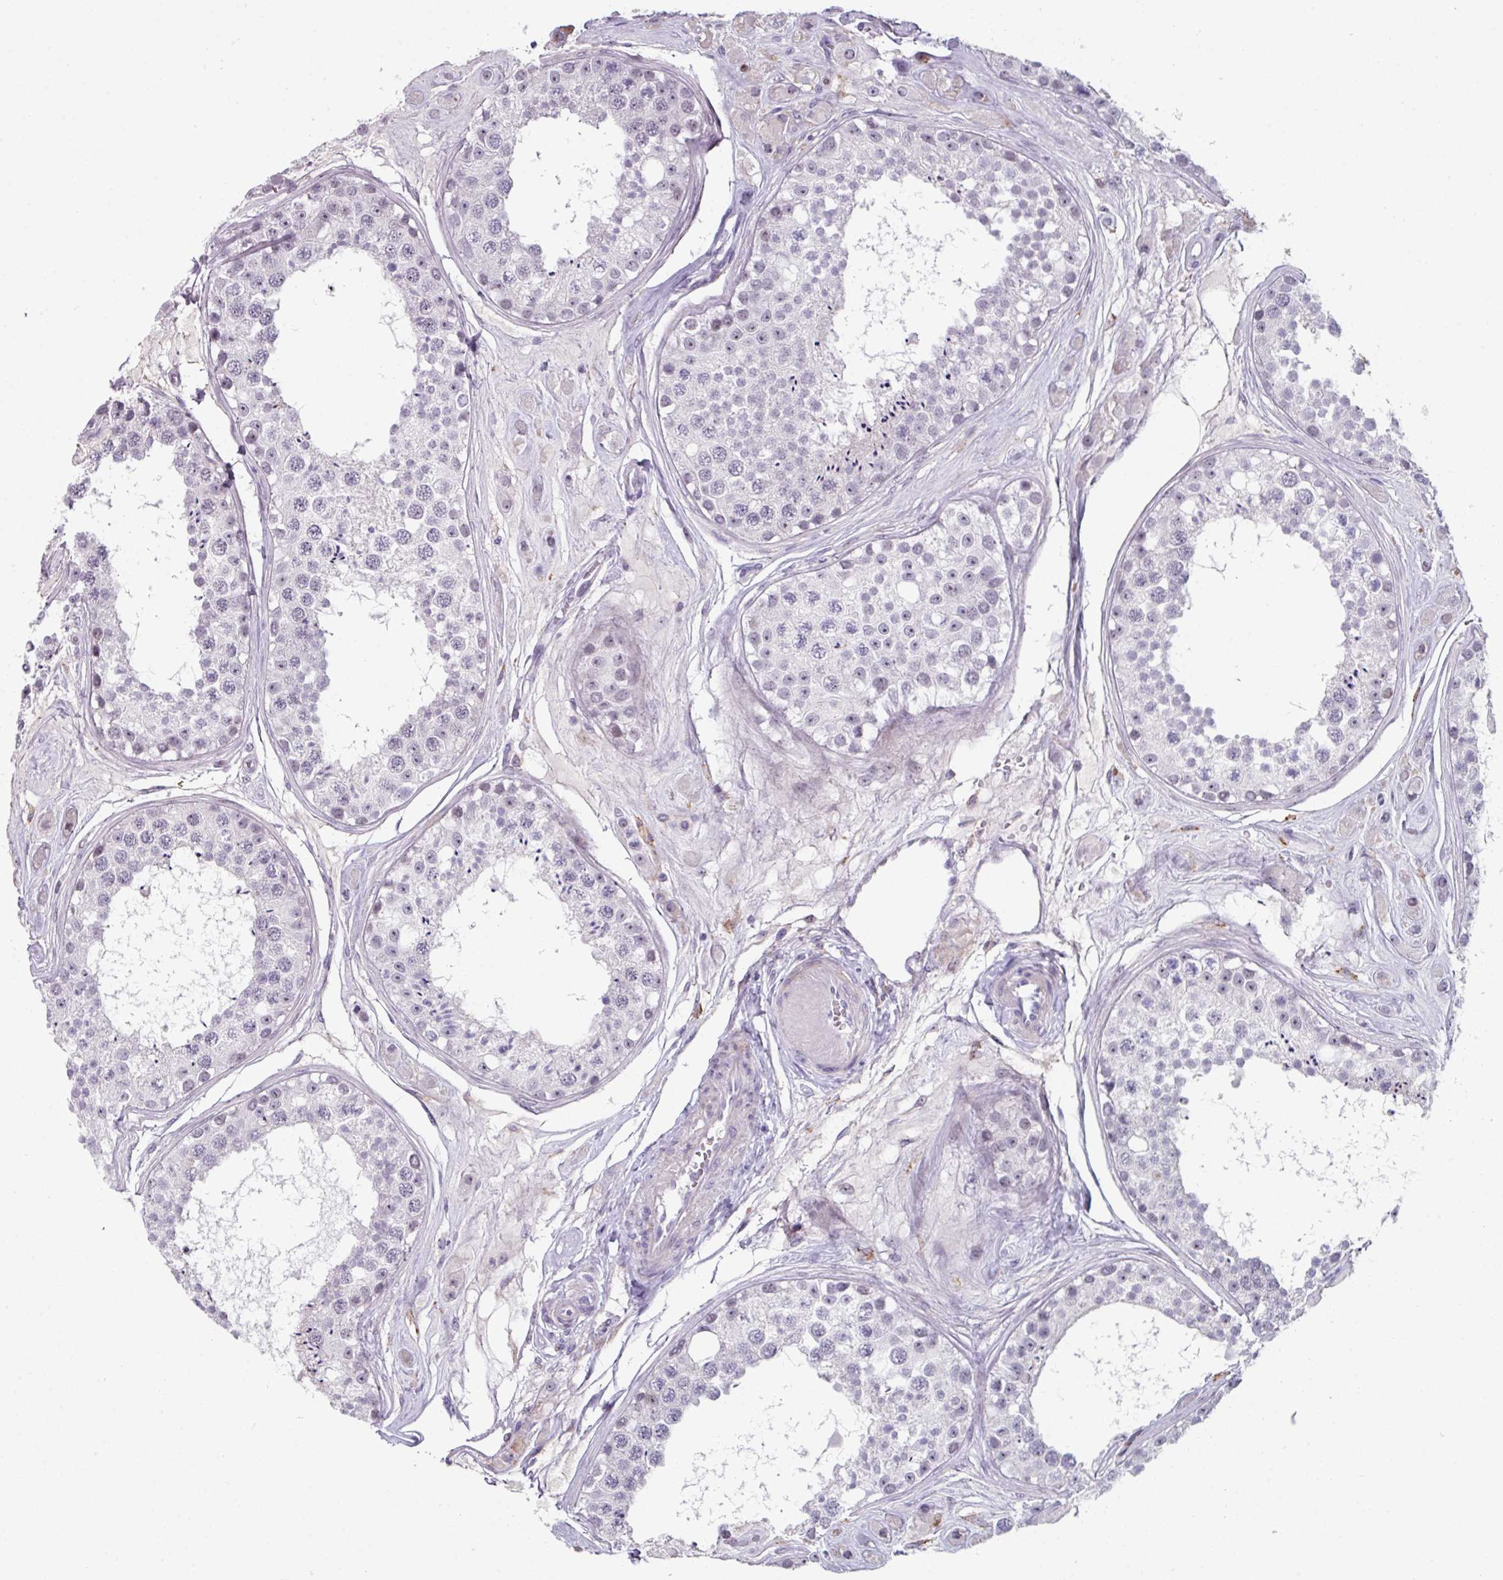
{"staining": {"intensity": "moderate", "quantity": "<25%", "location": "nuclear"}, "tissue": "testis", "cell_type": "Cells in seminiferous ducts", "image_type": "normal", "snomed": [{"axis": "morphology", "description": "Normal tissue, NOS"}, {"axis": "topography", "description": "Testis"}], "caption": "About <25% of cells in seminiferous ducts in normal testis display moderate nuclear protein staining as visualized by brown immunohistochemical staining.", "gene": "BMS1", "patient": {"sex": "male", "age": 25}}